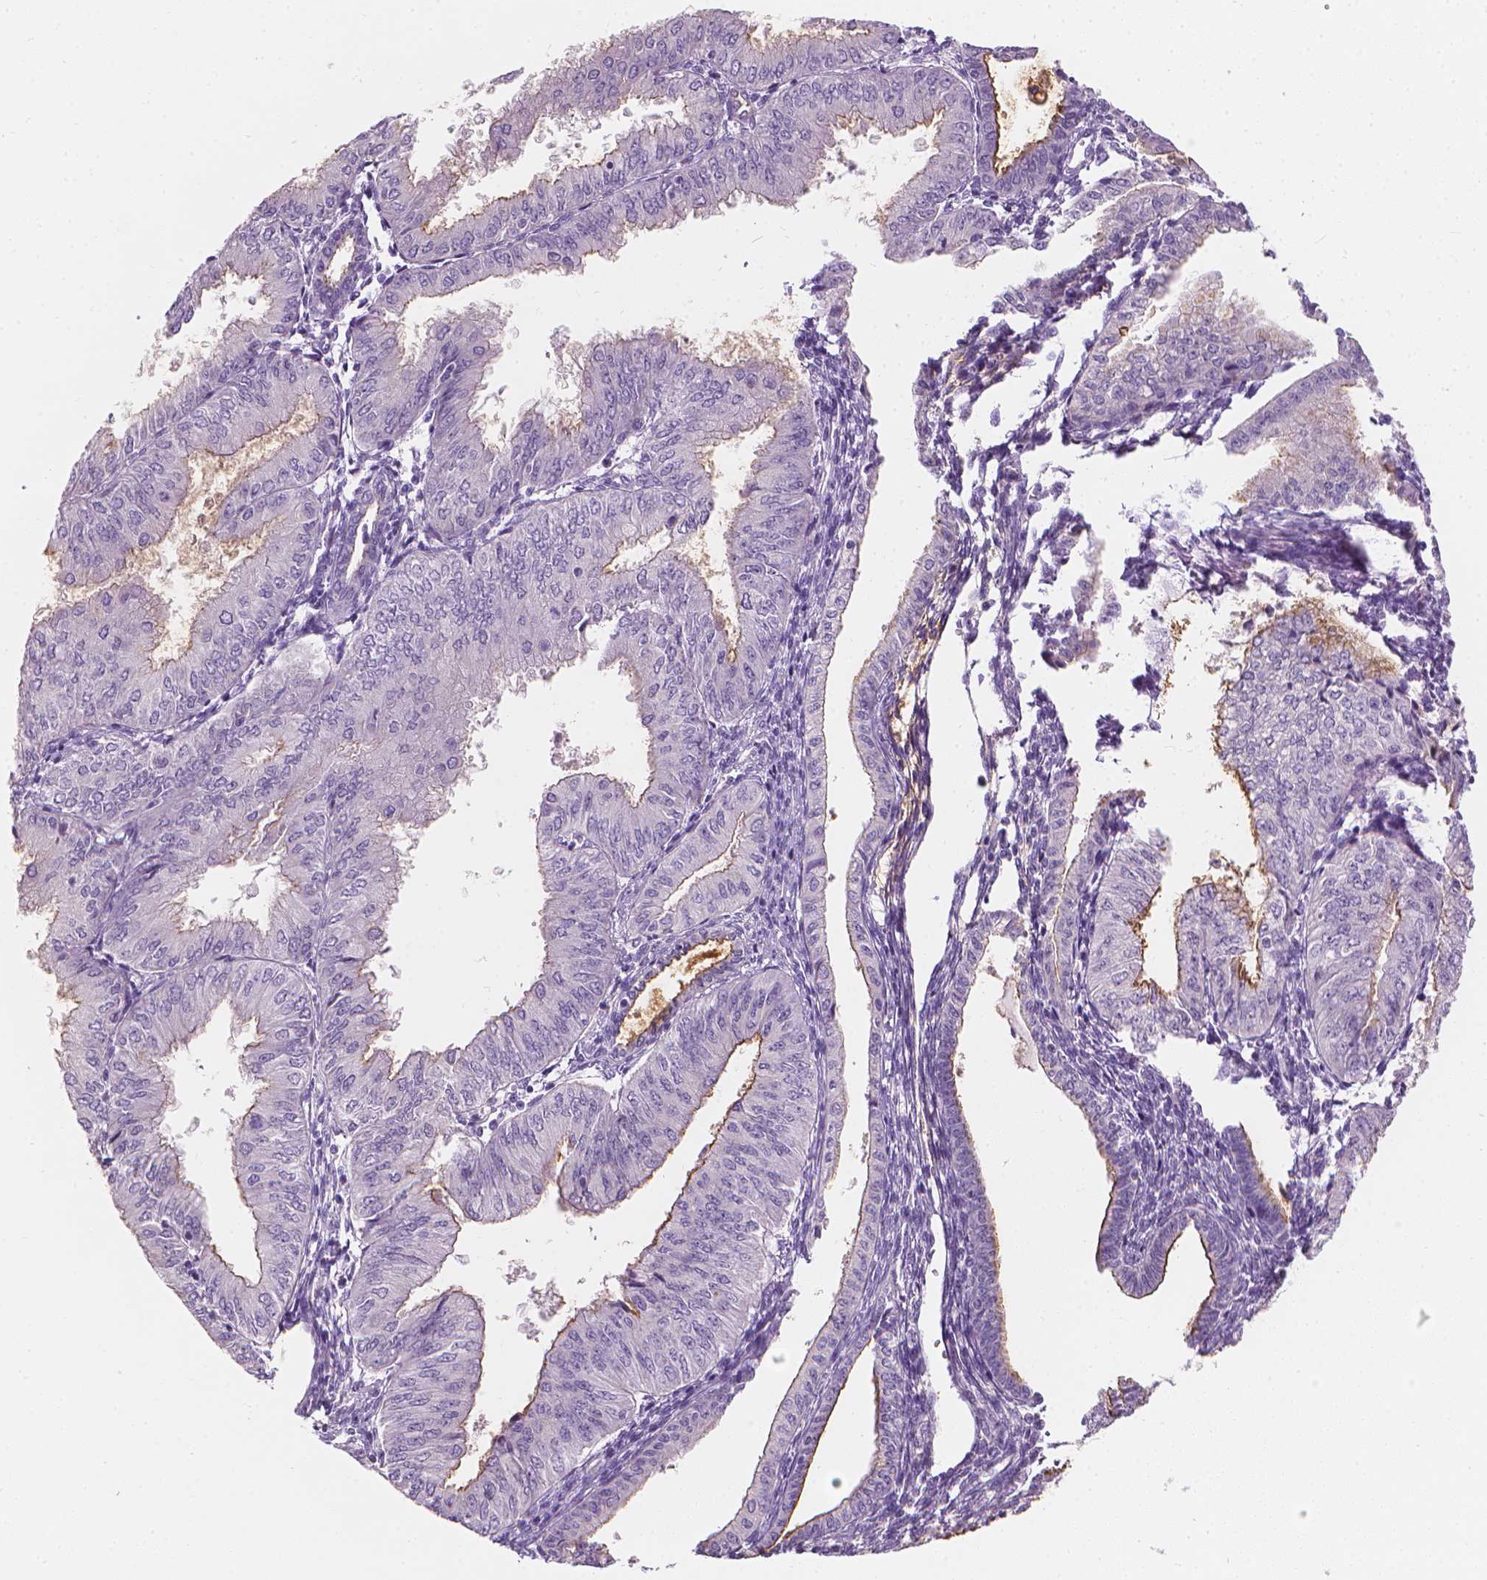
{"staining": {"intensity": "moderate", "quantity": "<25%", "location": "cytoplasmic/membranous"}, "tissue": "endometrial cancer", "cell_type": "Tumor cells", "image_type": "cancer", "snomed": [{"axis": "morphology", "description": "Adenocarcinoma, NOS"}, {"axis": "topography", "description": "Endometrium"}], "caption": "Brown immunohistochemical staining in human adenocarcinoma (endometrial) reveals moderate cytoplasmic/membranous staining in about <25% of tumor cells. Using DAB (3,3'-diaminobenzidine) (brown) and hematoxylin (blue) stains, captured at high magnification using brightfield microscopy.", "gene": "GPRC5A", "patient": {"sex": "female", "age": 53}}